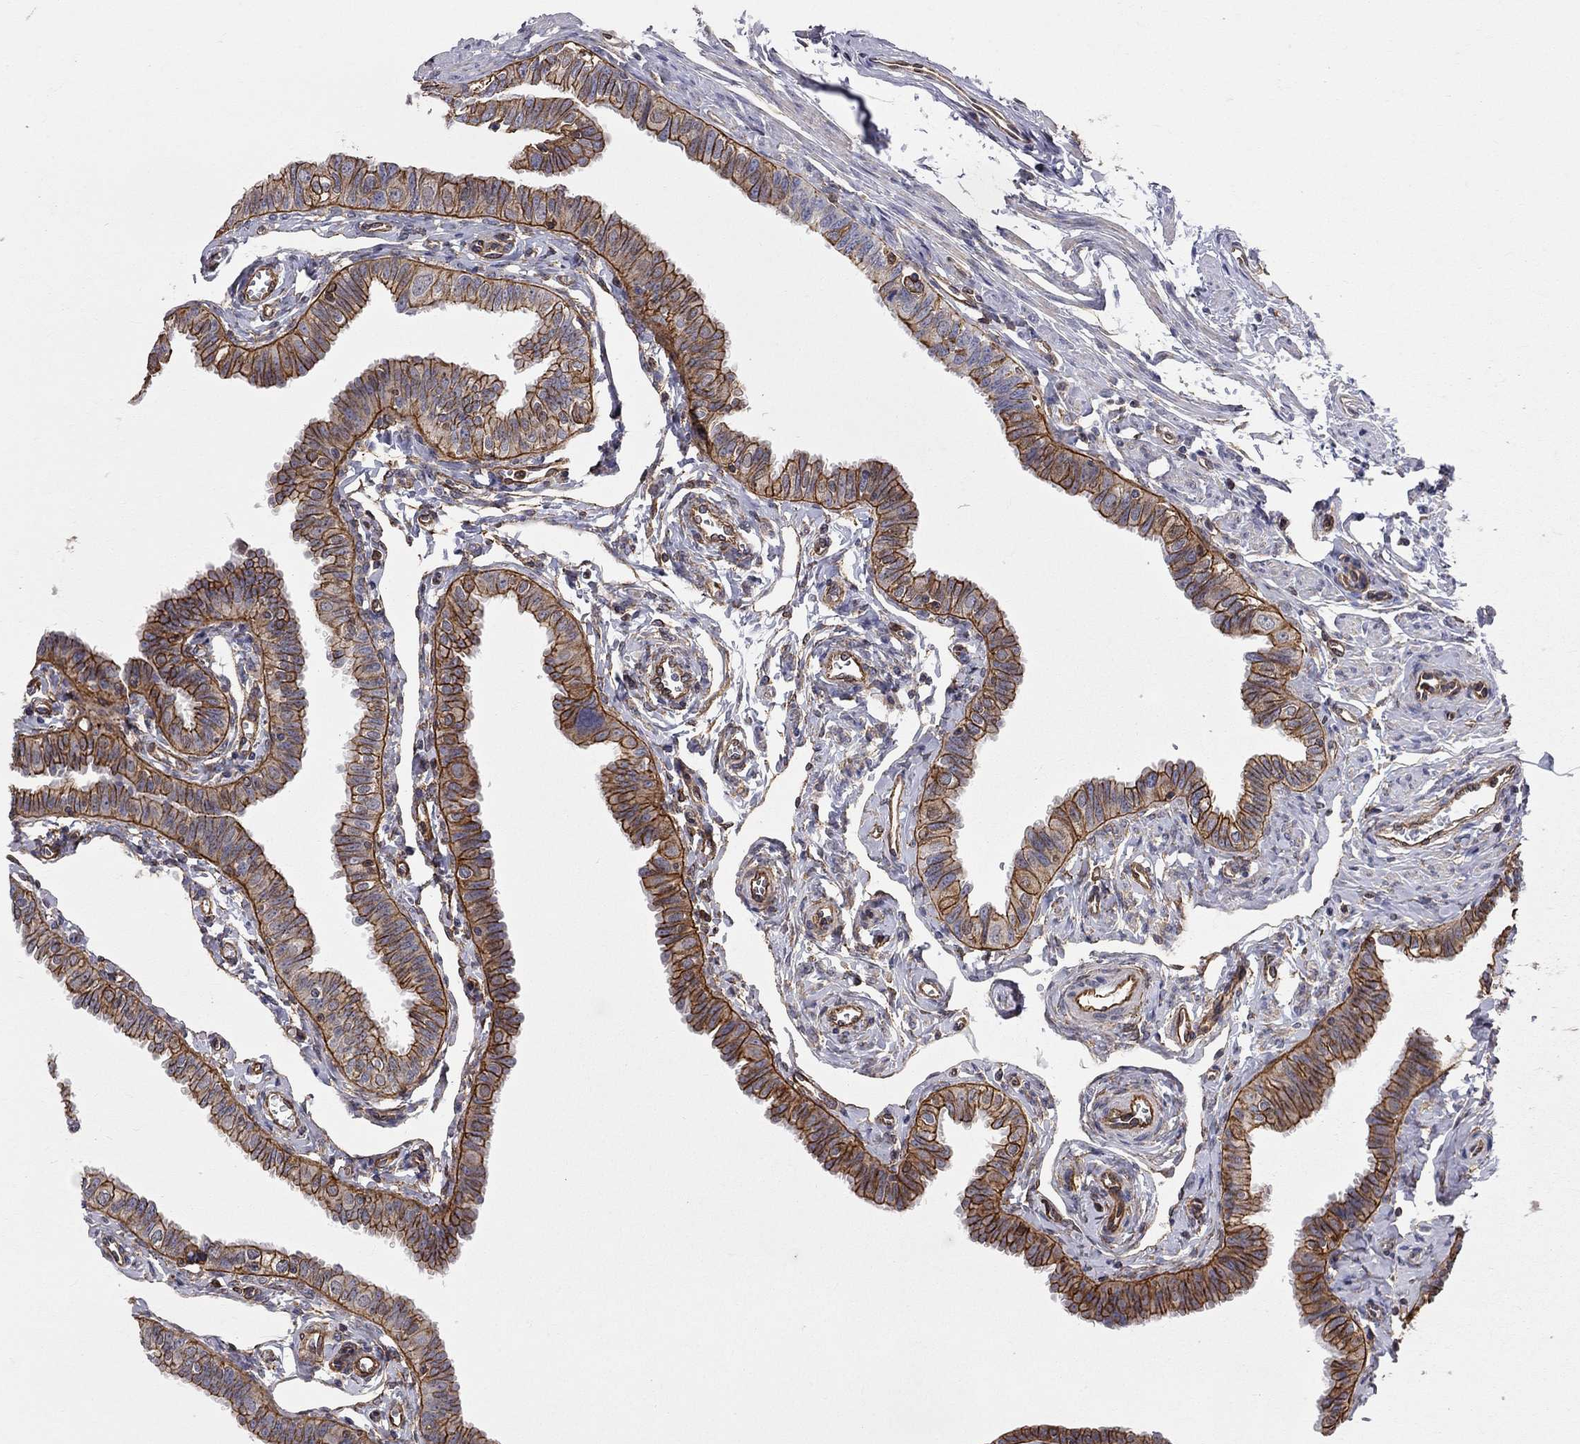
{"staining": {"intensity": "strong", "quantity": ">75%", "location": "cytoplasmic/membranous"}, "tissue": "fallopian tube", "cell_type": "Glandular cells", "image_type": "normal", "snomed": [{"axis": "morphology", "description": "Normal tissue, NOS"}, {"axis": "topography", "description": "Fallopian tube"}], "caption": "Human fallopian tube stained with a protein marker demonstrates strong staining in glandular cells.", "gene": "BICDL2", "patient": {"sex": "female", "age": 54}}